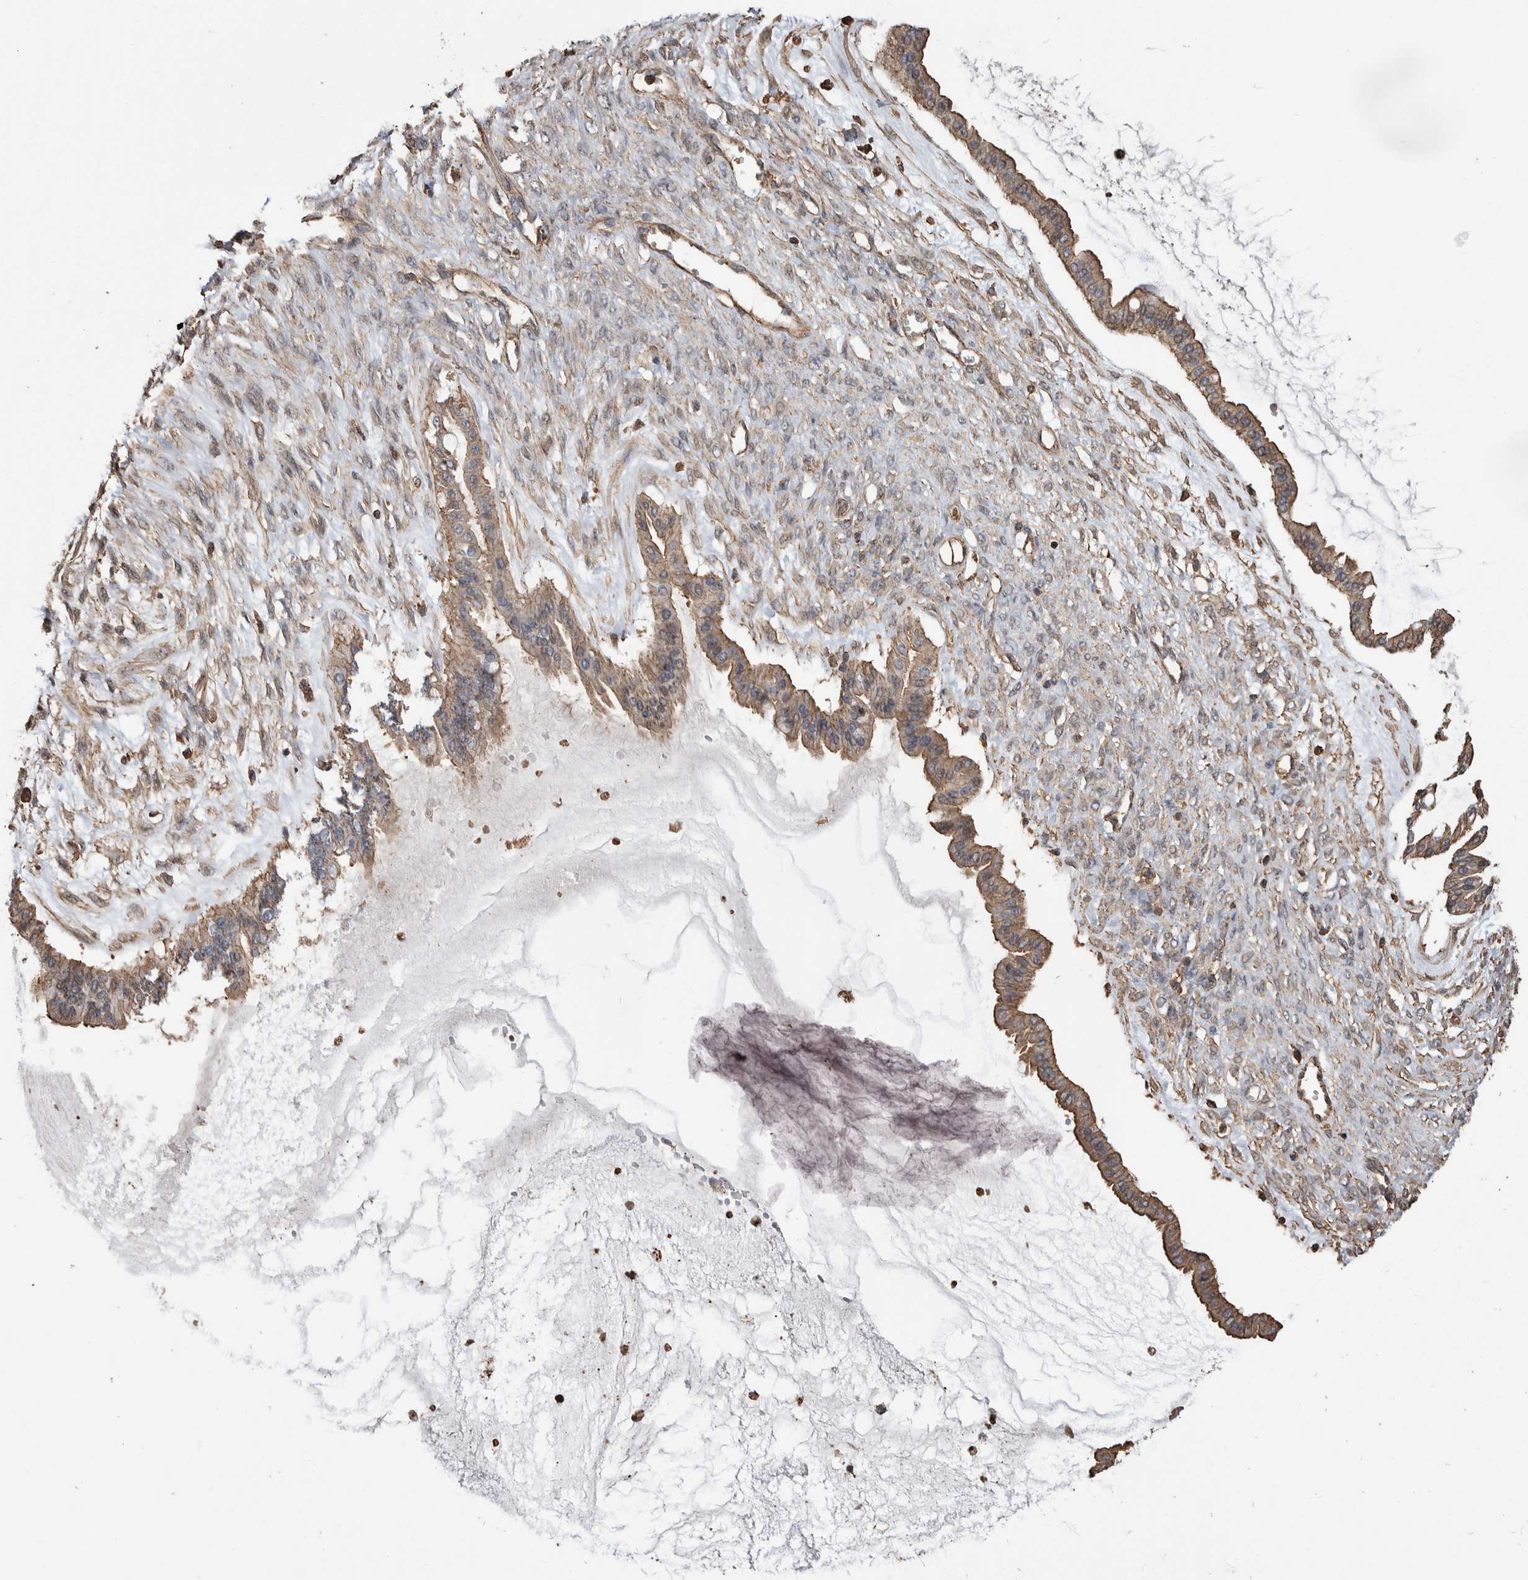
{"staining": {"intensity": "moderate", "quantity": ">75%", "location": "cytoplasmic/membranous"}, "tissue": "ovarian cancer", "cell_type": "Tumor cells", "image_type": "cancer", "snomed": [{"axis": "morphology", "description": "Cystadenocarcinoma, mucinous, NOS"}, {"axis": "topography", "description": "Ovary"}], "caption": "Ovarian cancer (mucinous cystadenocarcinoma) was stained to show a protein in brown. There is medium levels of moderate cytoplasmic/membranous staining in about >75% of tumor cells.", "gene": "ENPP2", "patient": {"sex": "female", "age": 73}}